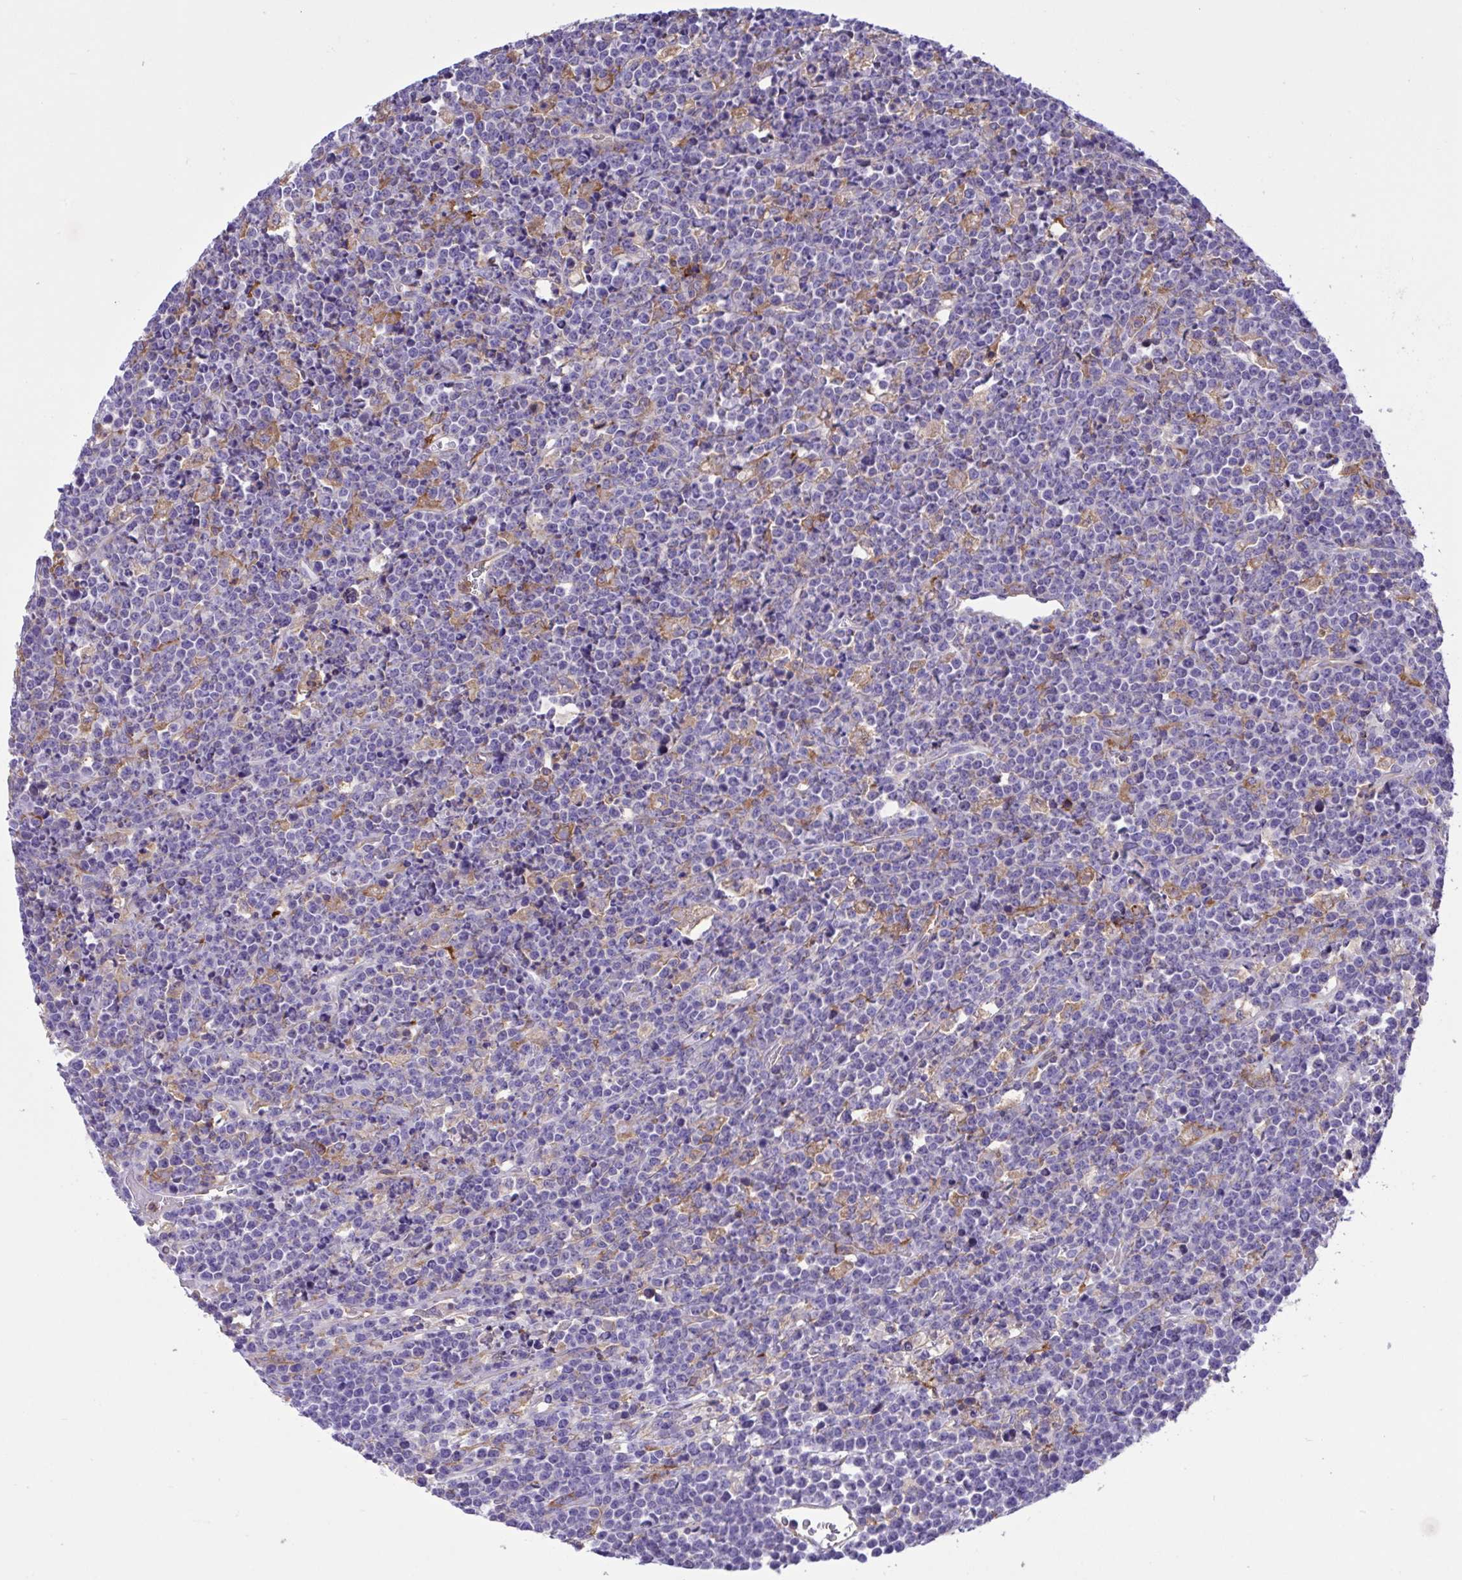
{"staining": {"intensity": "negative", "quantity": "none", "location": "none"}, "tissue": "lymphoma", "cell_type": "Tumor cells", "image_type": "cancer", "snomed": [{"axis": "morphology", "description": "Malignant lymphoma, non-Hodgkin's type, High grade"}, {"axis": "topography", "description": "Ovary"}], "caption": "This is an immunohistochemistry (IHC) photomicrograph of human high-grade malignant lymphoma, non-Hodgkin's type. There is no positivity in tumor cells.", "gene": "OR51M1", "patient": {"sex": "female", "age": 56}}